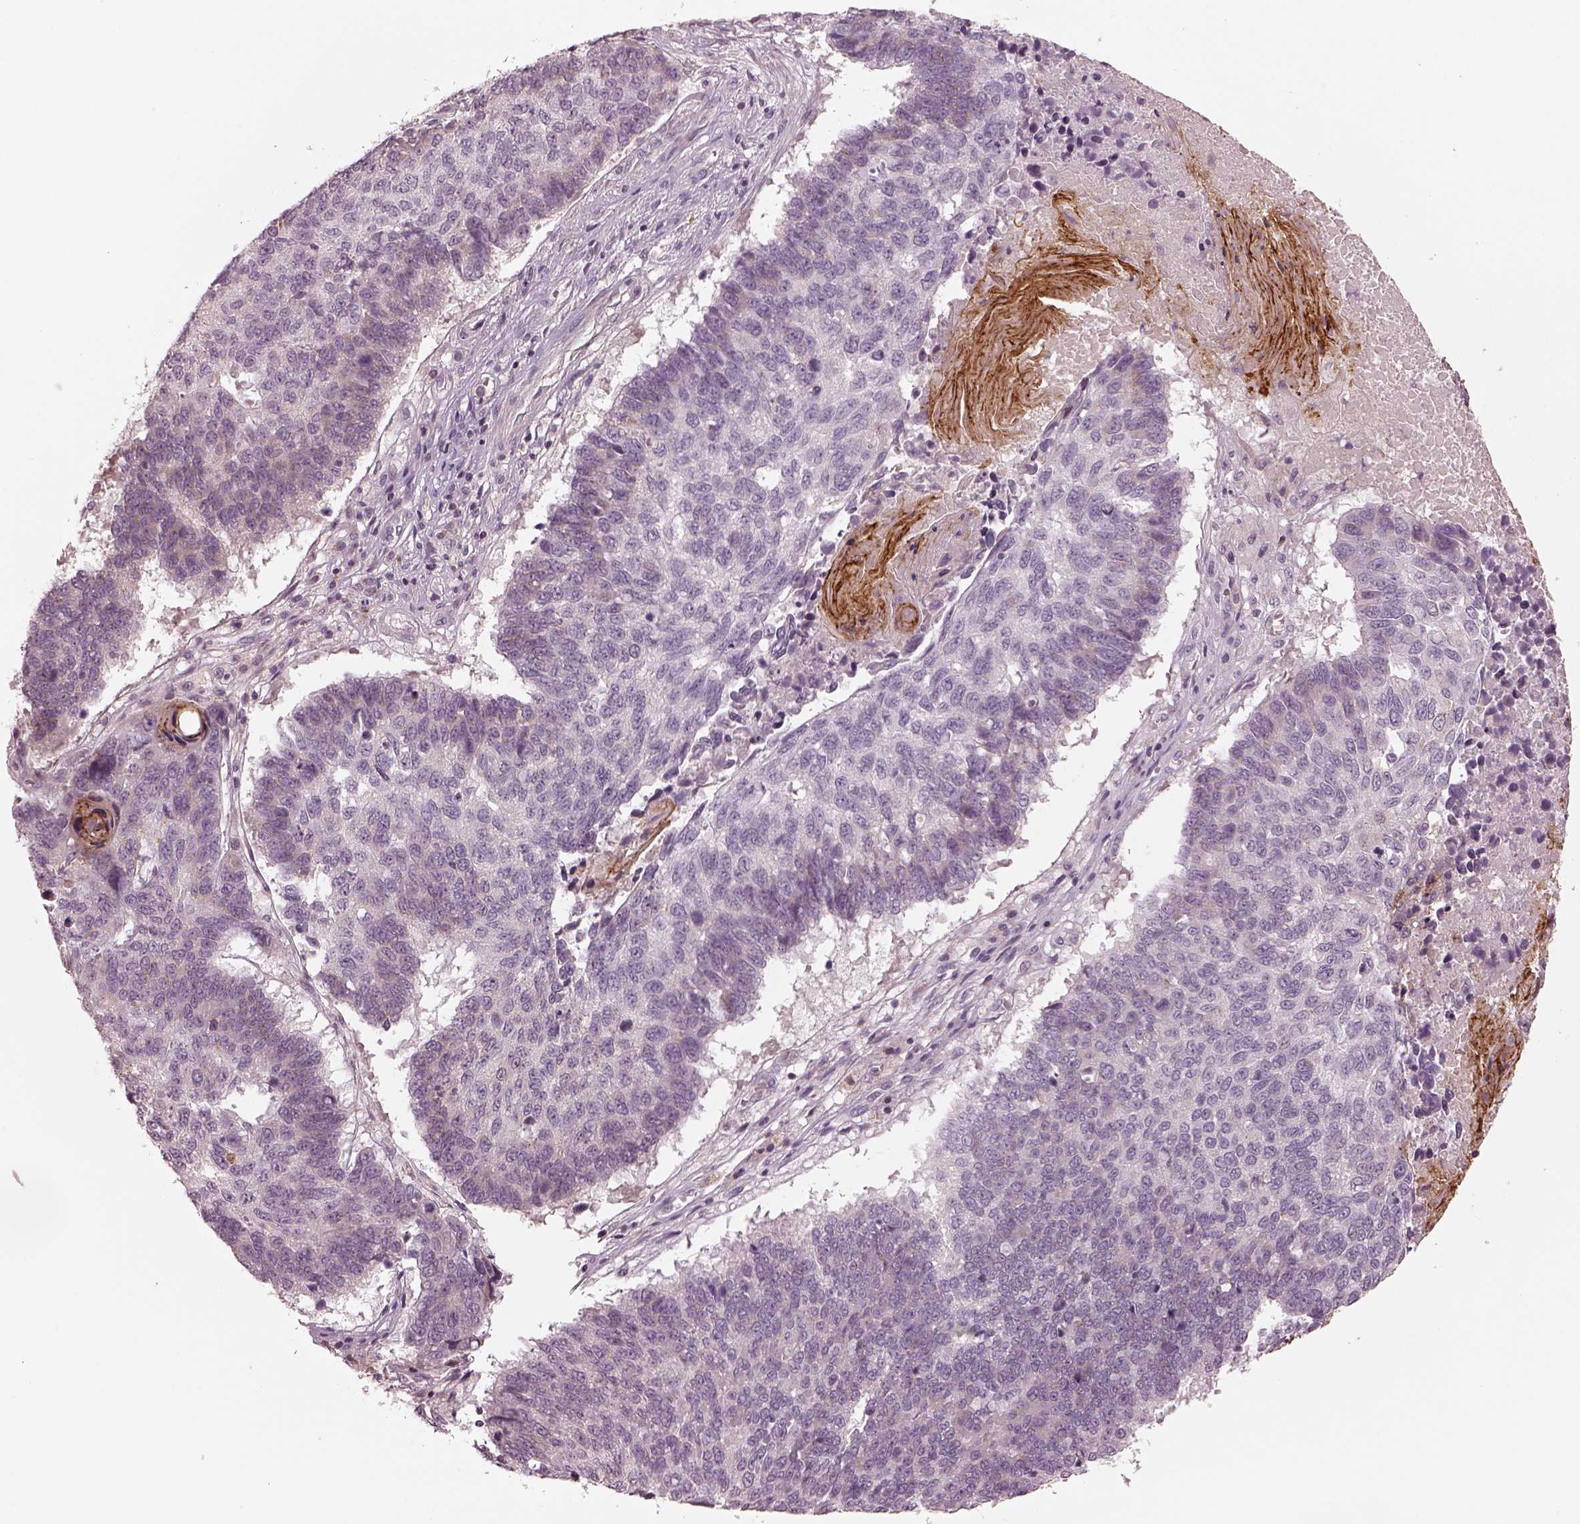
{"staining": {"intensity": "weak", "quantity": "<25%", "location": "cytoplasmic/membranous"}, "tissue": "lung cancer", "cell_type": "Tumor cells", "image_type": "cancer", "snomed": [{"axis": "morphology", "description": "Squamous cell carcinoma, NOS"}, {"axis": "topography", "description": "Lung"}], "caption": "The histopathology image displays no significant staining in tumor cells of lung cancer (squamous cell carcinoma).", "gene": "SDCBP2", "patient": {"sex": "male", "age": 73}}